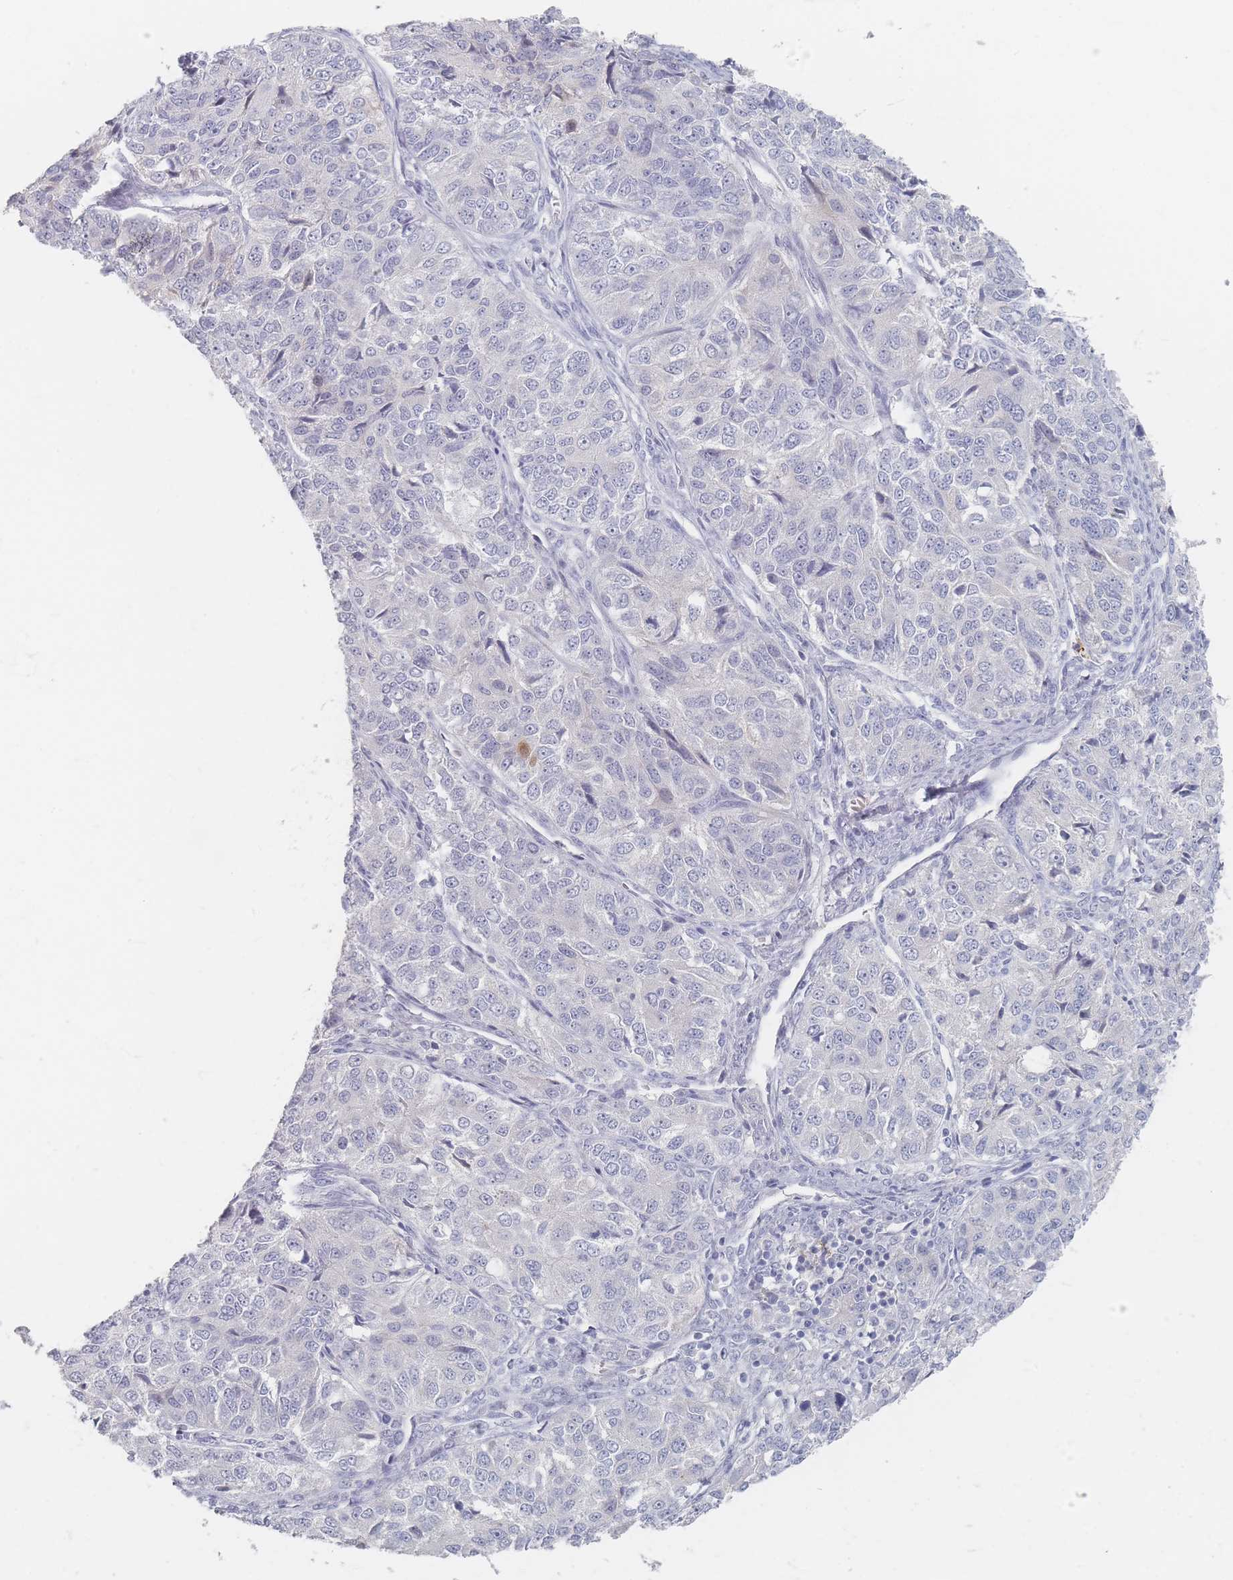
{"staining": {"intensity": "moderate", "quantity": "<25%", "location": "cytoplasmic/membranous"}, "tissue": "ovarian cancer", "cell_type": "Tumor cells", "image_type": "cancer", "snomed": [{"axis": "morphology", "description": "Carcinoma, endometroid"}, {"axis": "topography", "description": "Ovary"}], "caption": "This is an image of IHC staining of ovarian cancer, which shows moderate staining in the cytoplasmic/membranous of tumor cells.", "gene": "CD37", "patient": {"sex": "female", "age": 51}}